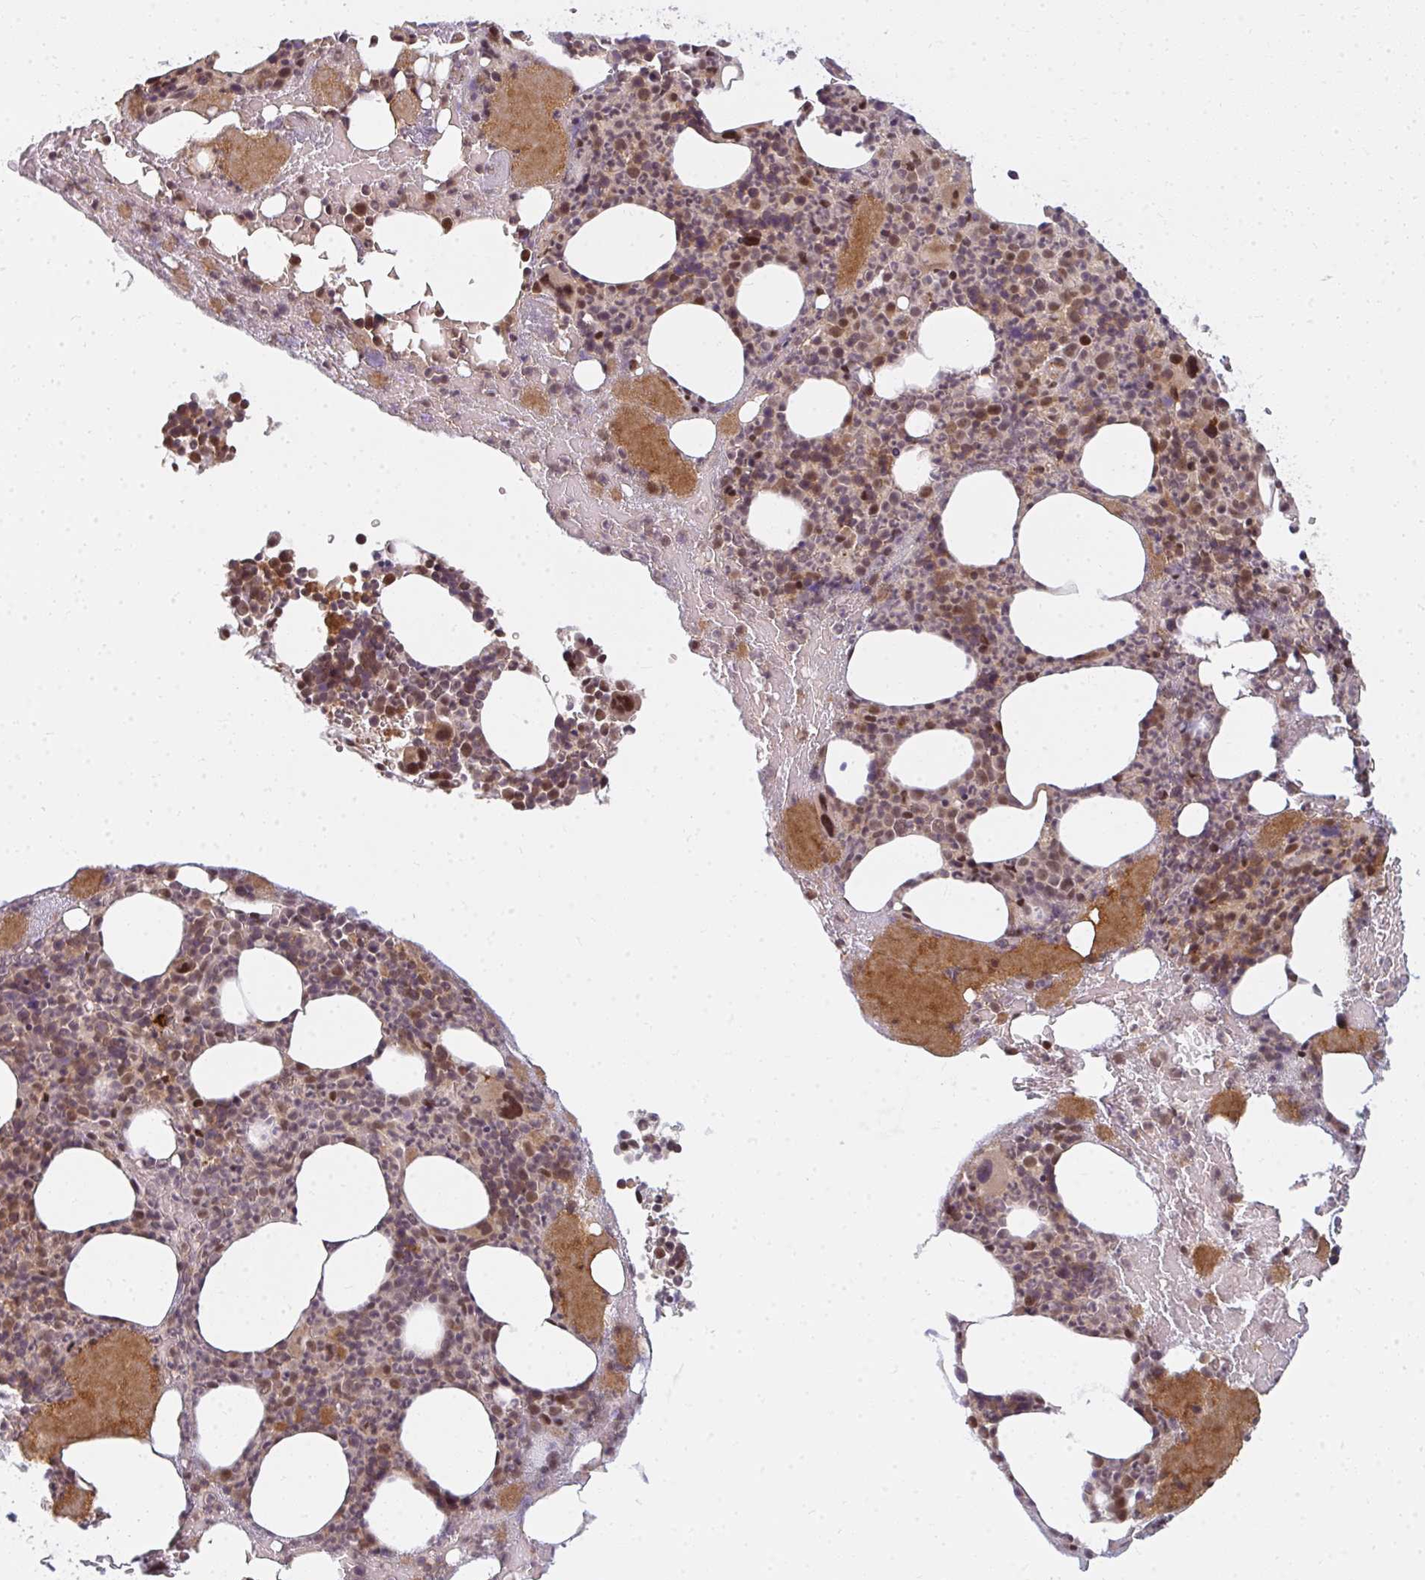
{"staining": {"intensity": "moderate", "quantity": "25%-75%", "location": "nuclear"}, "tissue": "bone marrow", "cell_type": "Hematopoietic cells", "image_type": "normal", "snomed": [{"axis": "morphology", "description": "Normal tissue, NOS"}, {"axis": "topography", "description": "Bone marrow"}], "caption": "Brown immunohistochemical staining in benign human bone marrow demonstrates moderate nuclear staining in about 25%-75% of hematopoietic cells. Nuclei are stained in blue.", "gene": "GTF3C6", "patient": {"sex": "female", "age": 59}}